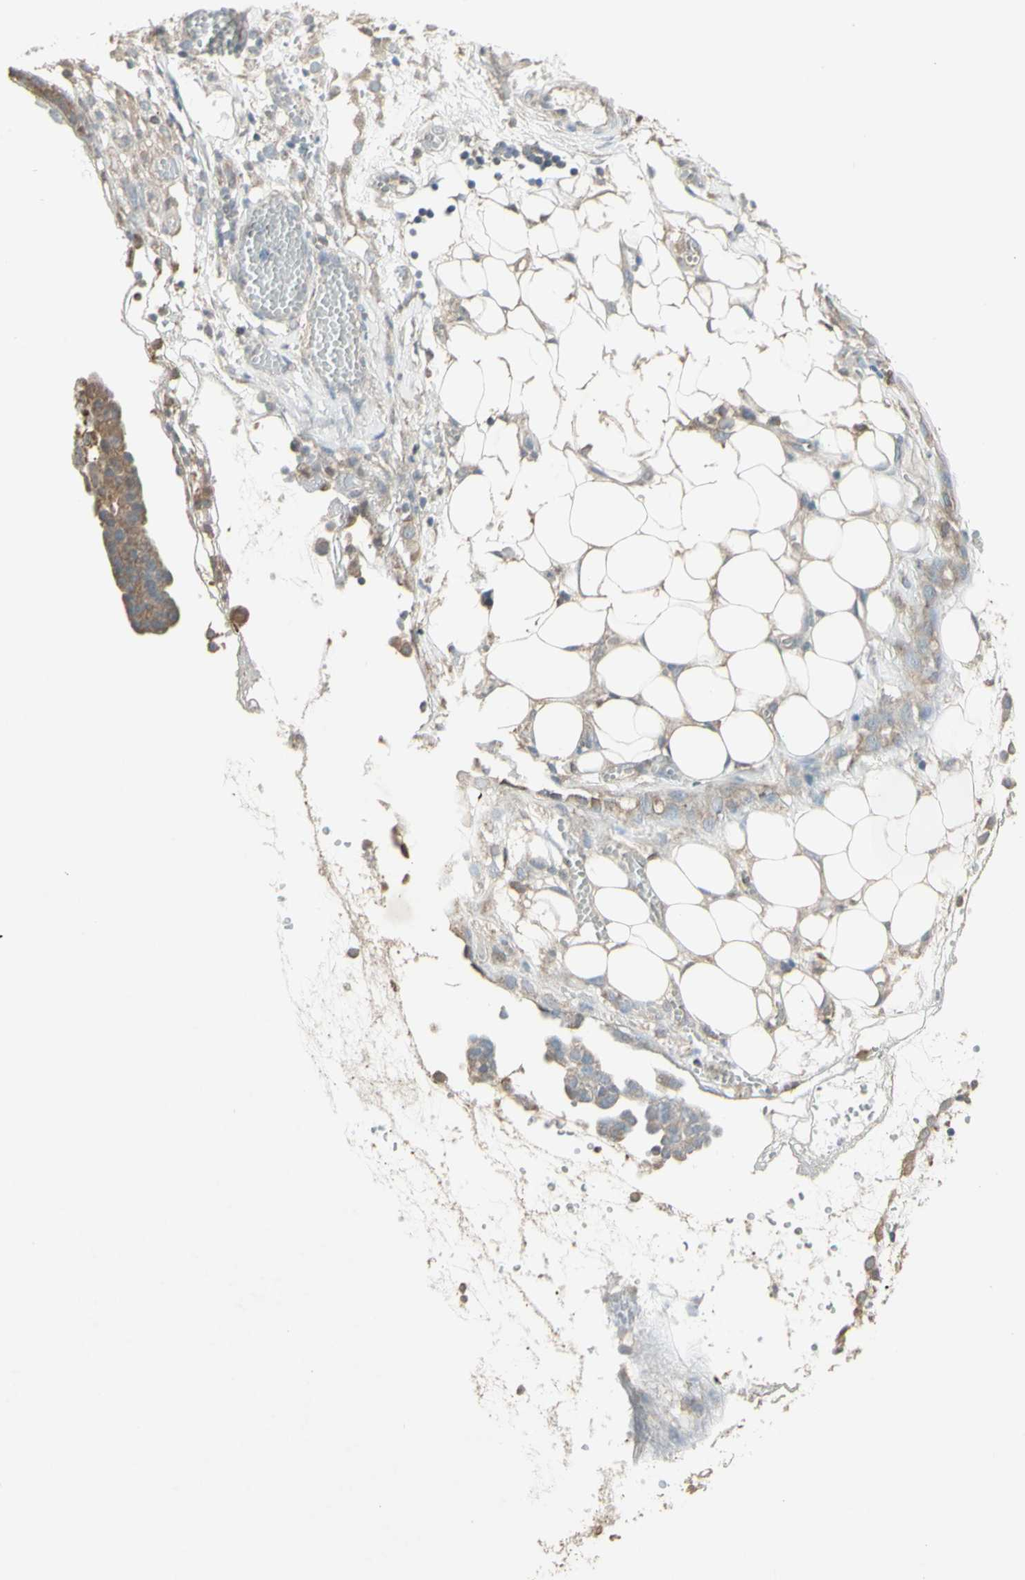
{"staining": {"intensity": "negative", "quantity": "none", "location": "none"}, "tissue": "ovarian cancer", "cell_type": "Tumor cells", "image_type": "cancer", "snomed": [{"axis": "morphology", "description": "Cystadenocarcinoma, serous, NOS"}, {"axis": "topography", "description": "Soft tissue"}, {"axis": "topography", "description": "Ovary"}], "caption": "This is an immunohistochemistry photomicrograph of human ovarian serous cystadenocarcinoma. There is no expression in tumor cells.", "gene": "FXYD3", "patient": {"sex": "female", "age": 57}}